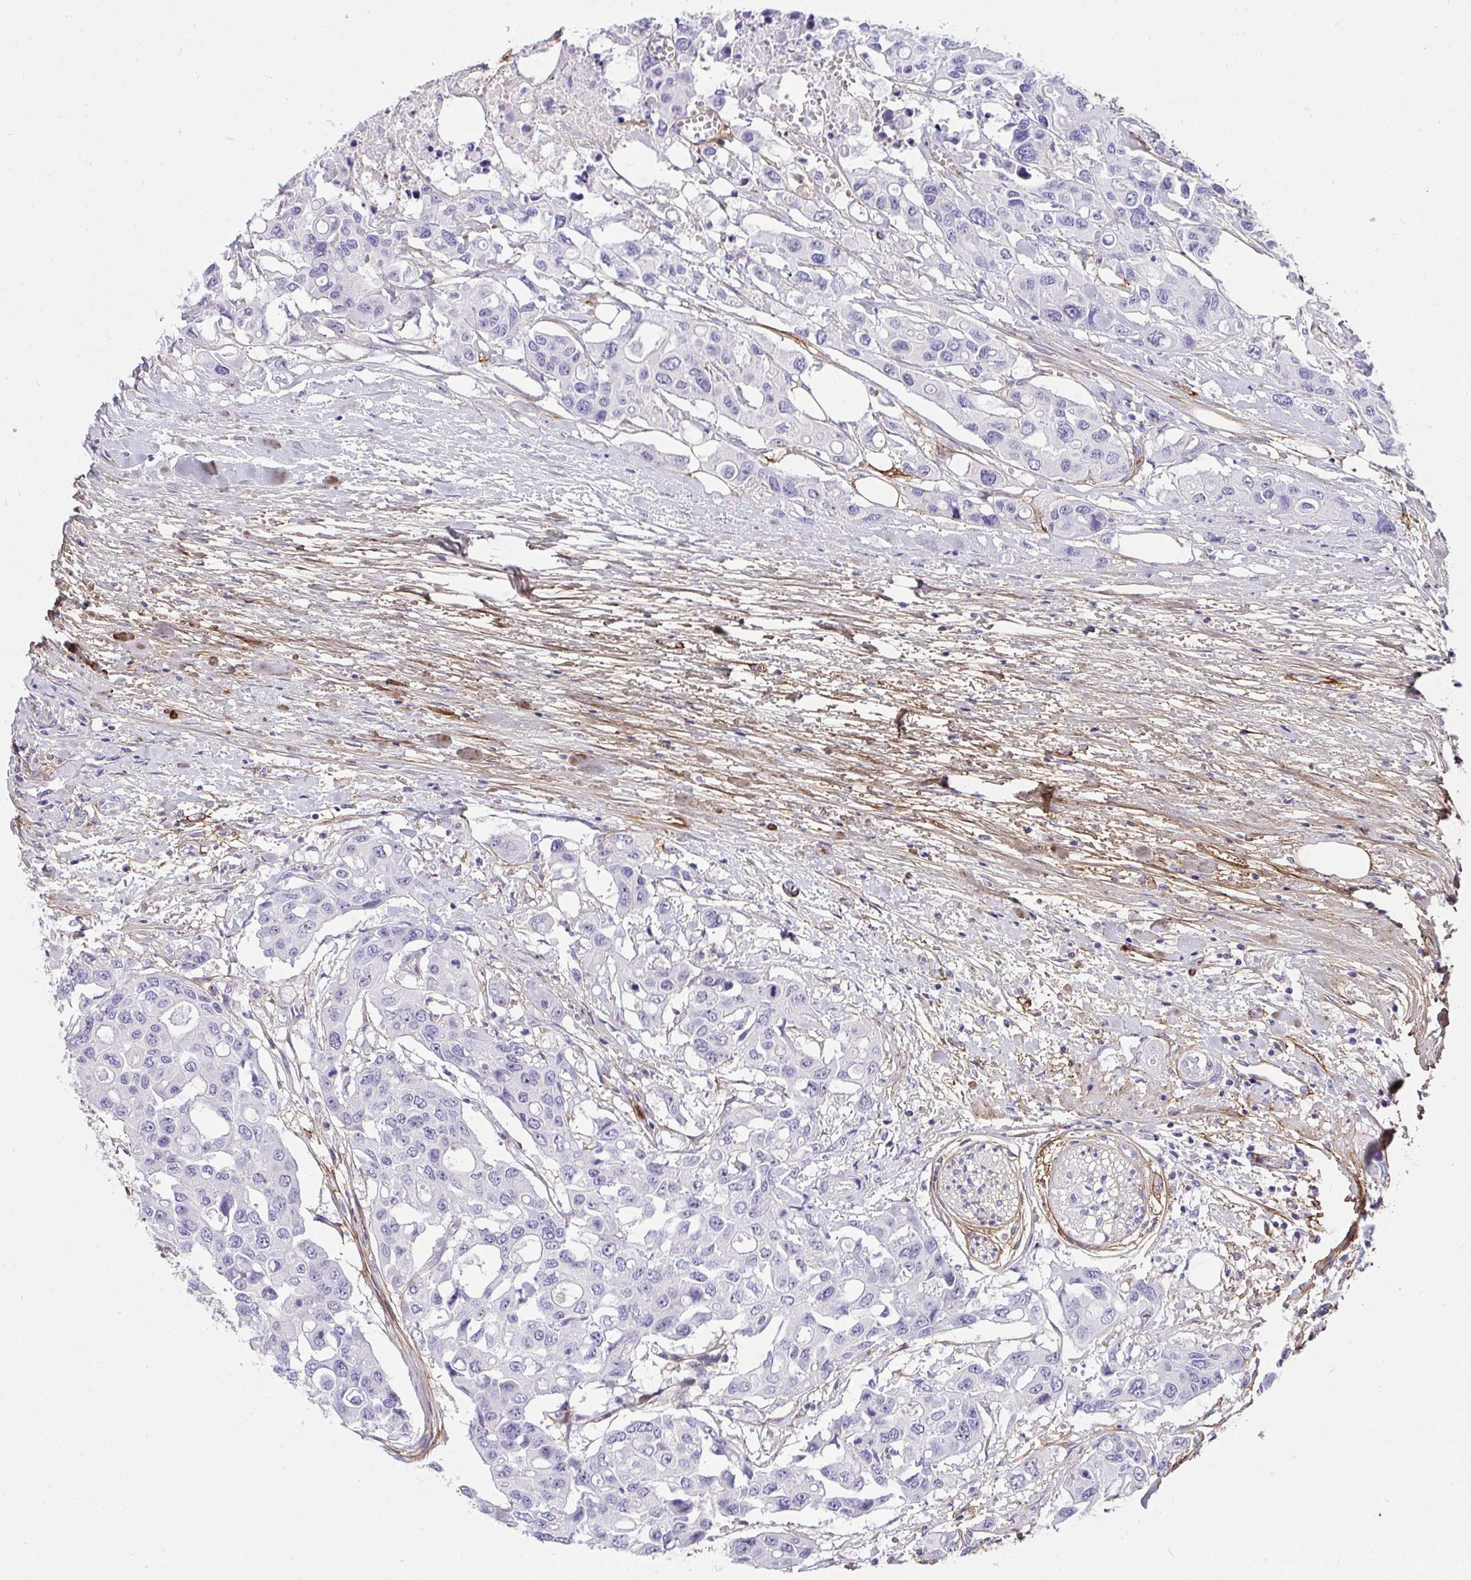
{"staining": {"intensity": "negative", "quantity": "none", "location": "none"}, "tissue": "colorectal cancer", "cell_type": "Tumor cells", "image_type": "cancer", "snomed": [{"axis": "morphology", "description": "Adenocarcinoma, NOS"}, {"axis": "topography", "description": "Colon"}], "caption": "Immunohistochemical staining of human colorectal adenocarcinoma demonstrates no significant staining in tumor cells.", "gene": "LHFPL6", "patient": {"sex": "male", "age": 77}}